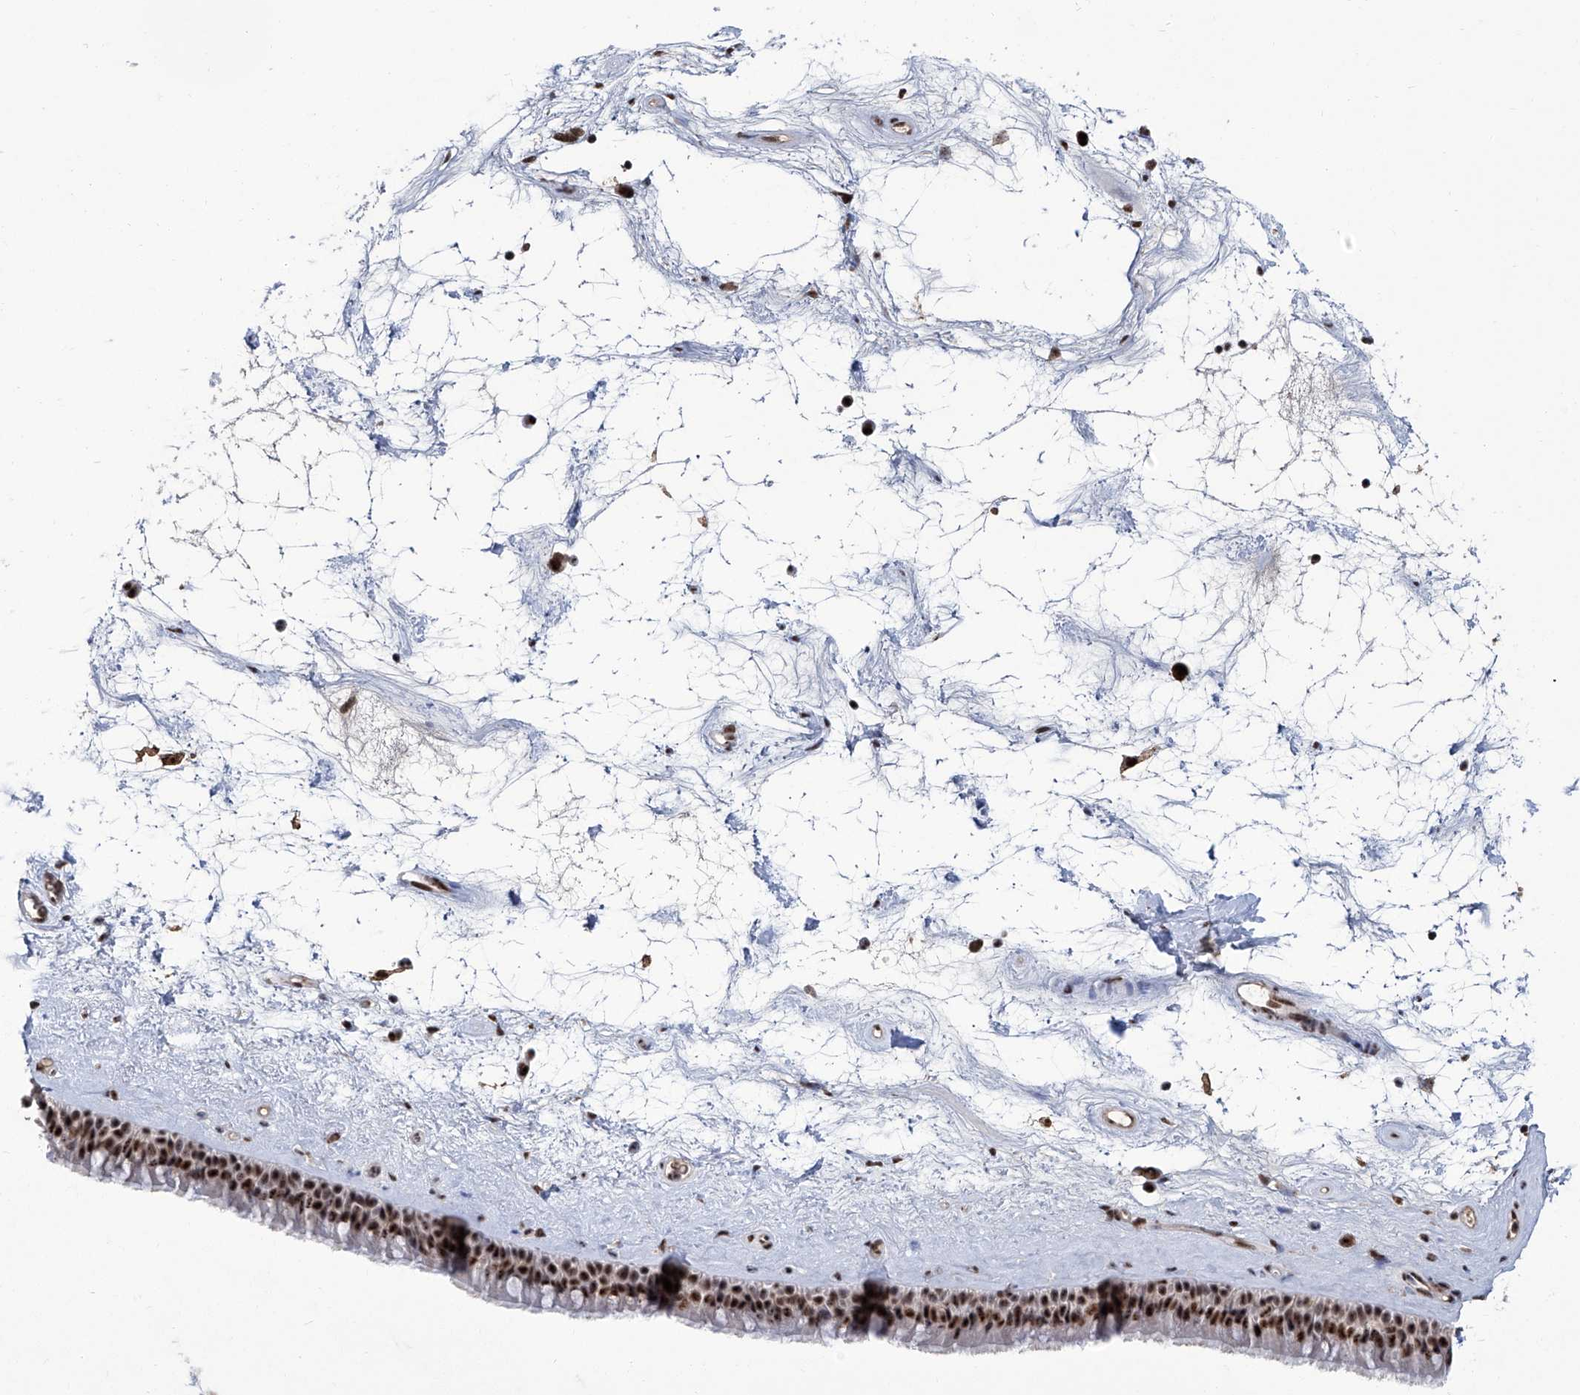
{"staining": {"intensity": "strong", "quantity": ">75%", "location": "nuclear"}, "tissue": "nasopharynx", "cell_type": "Respiratory epithelial cells", "image_type": "normal", "snomed": [{"axis": "morphology", "description": "Normal tissue, NOS"}, {"axis": "topography", "description": "Nasopharynx"}], "caption": "Protein expression analysis of normal nasopharynx shows strong nuclear staining in approximately >75% of respiratory epithelial cells. Nuclei are stained in blue.", "gene": "FBXL4", "patient": {"sex": "male", "age": 64}}